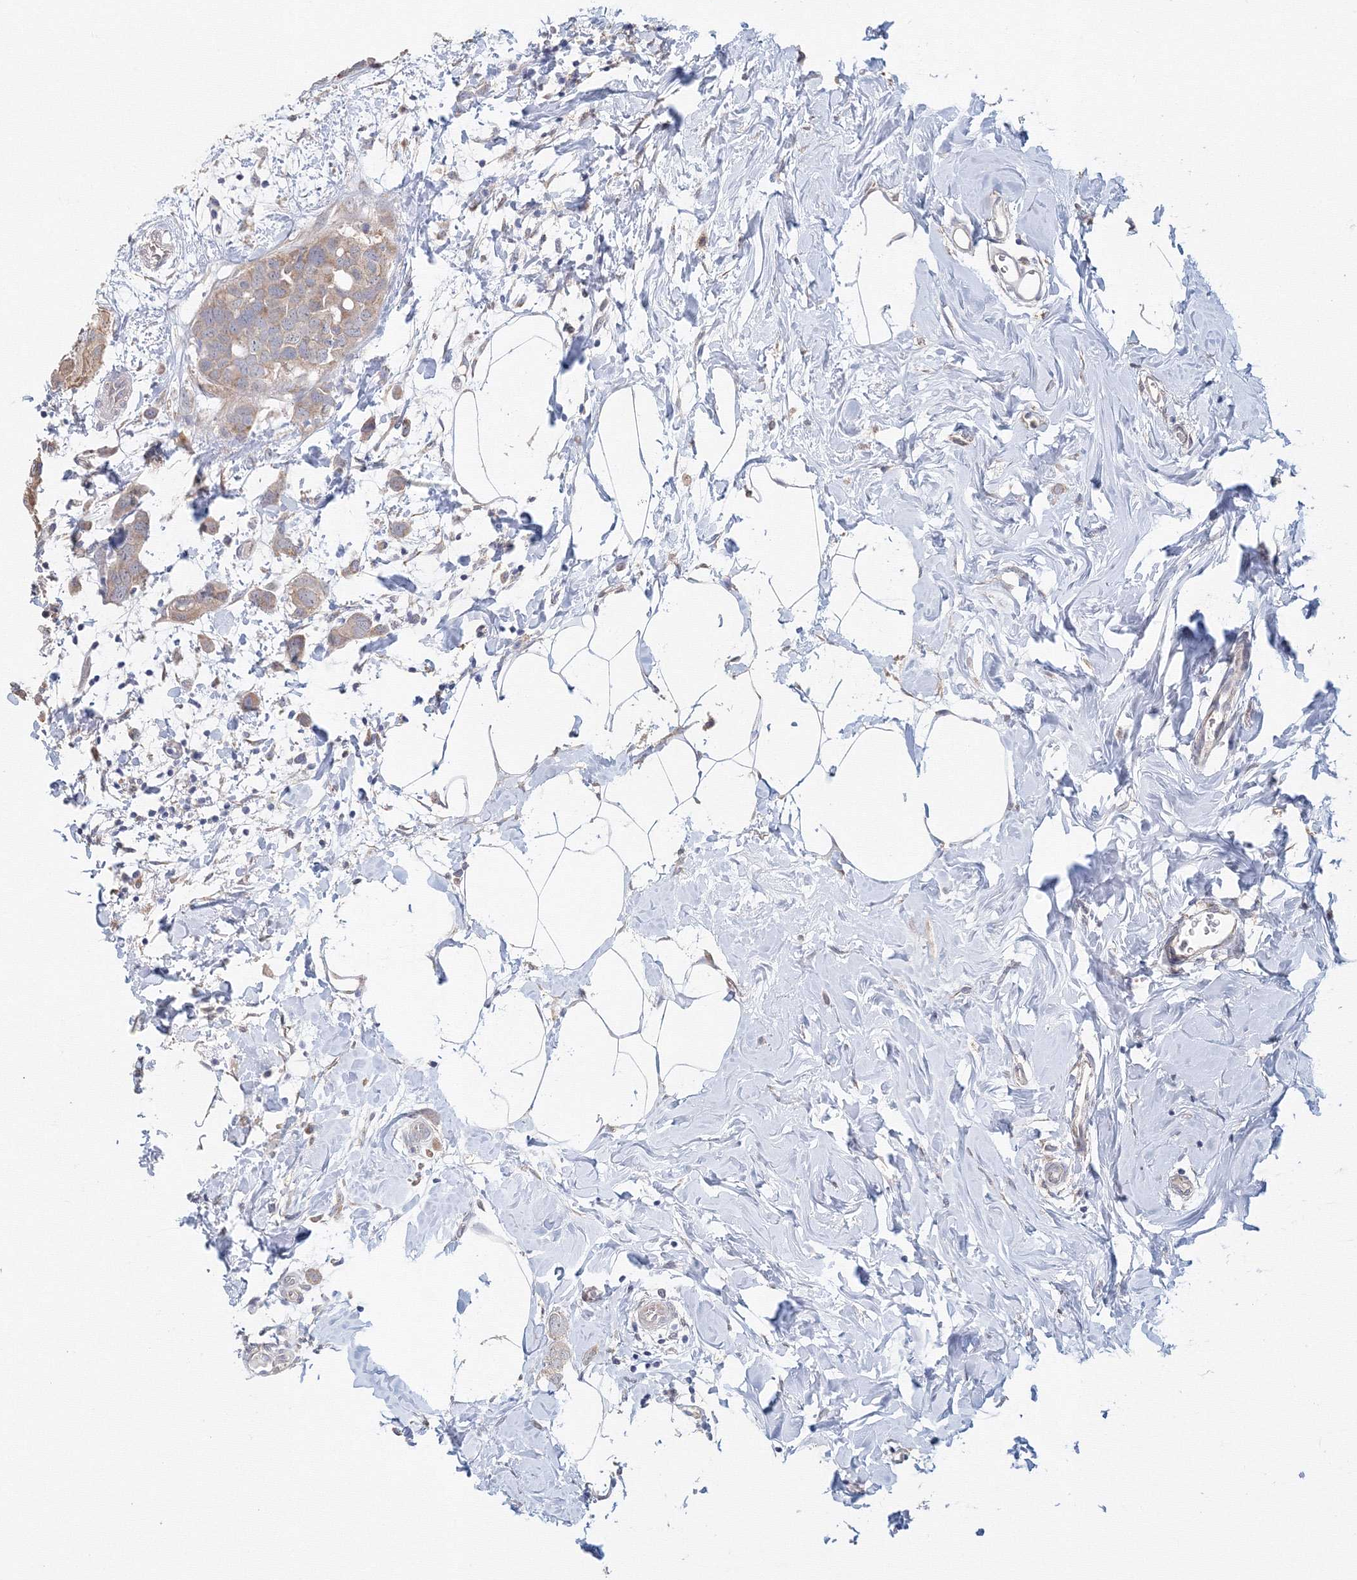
{"staining": {"intensity": "weak", "quantity": ">75%", "location": "cytoplasmic/membranous"}, "tissue": "breast cancer", "cell_type": "Tumor cells", "image_type": "cancer", "snomed": [{"axis": "morphology", "description": "Normal tissue, NOS"}, {"axis": "morphology", "description": "Duct carcinoma"}, {"axis": "topography", "description": "Breast"}], "caption": "This is a histology image of immunohistochemistry (IHC) staining of breast intraductal carcinoma, which shows weak expression in the cytoplasmic/membranous of tumor cells.", "gene": "DHRS12", "patient": {"sex": "female", "age": 50}}